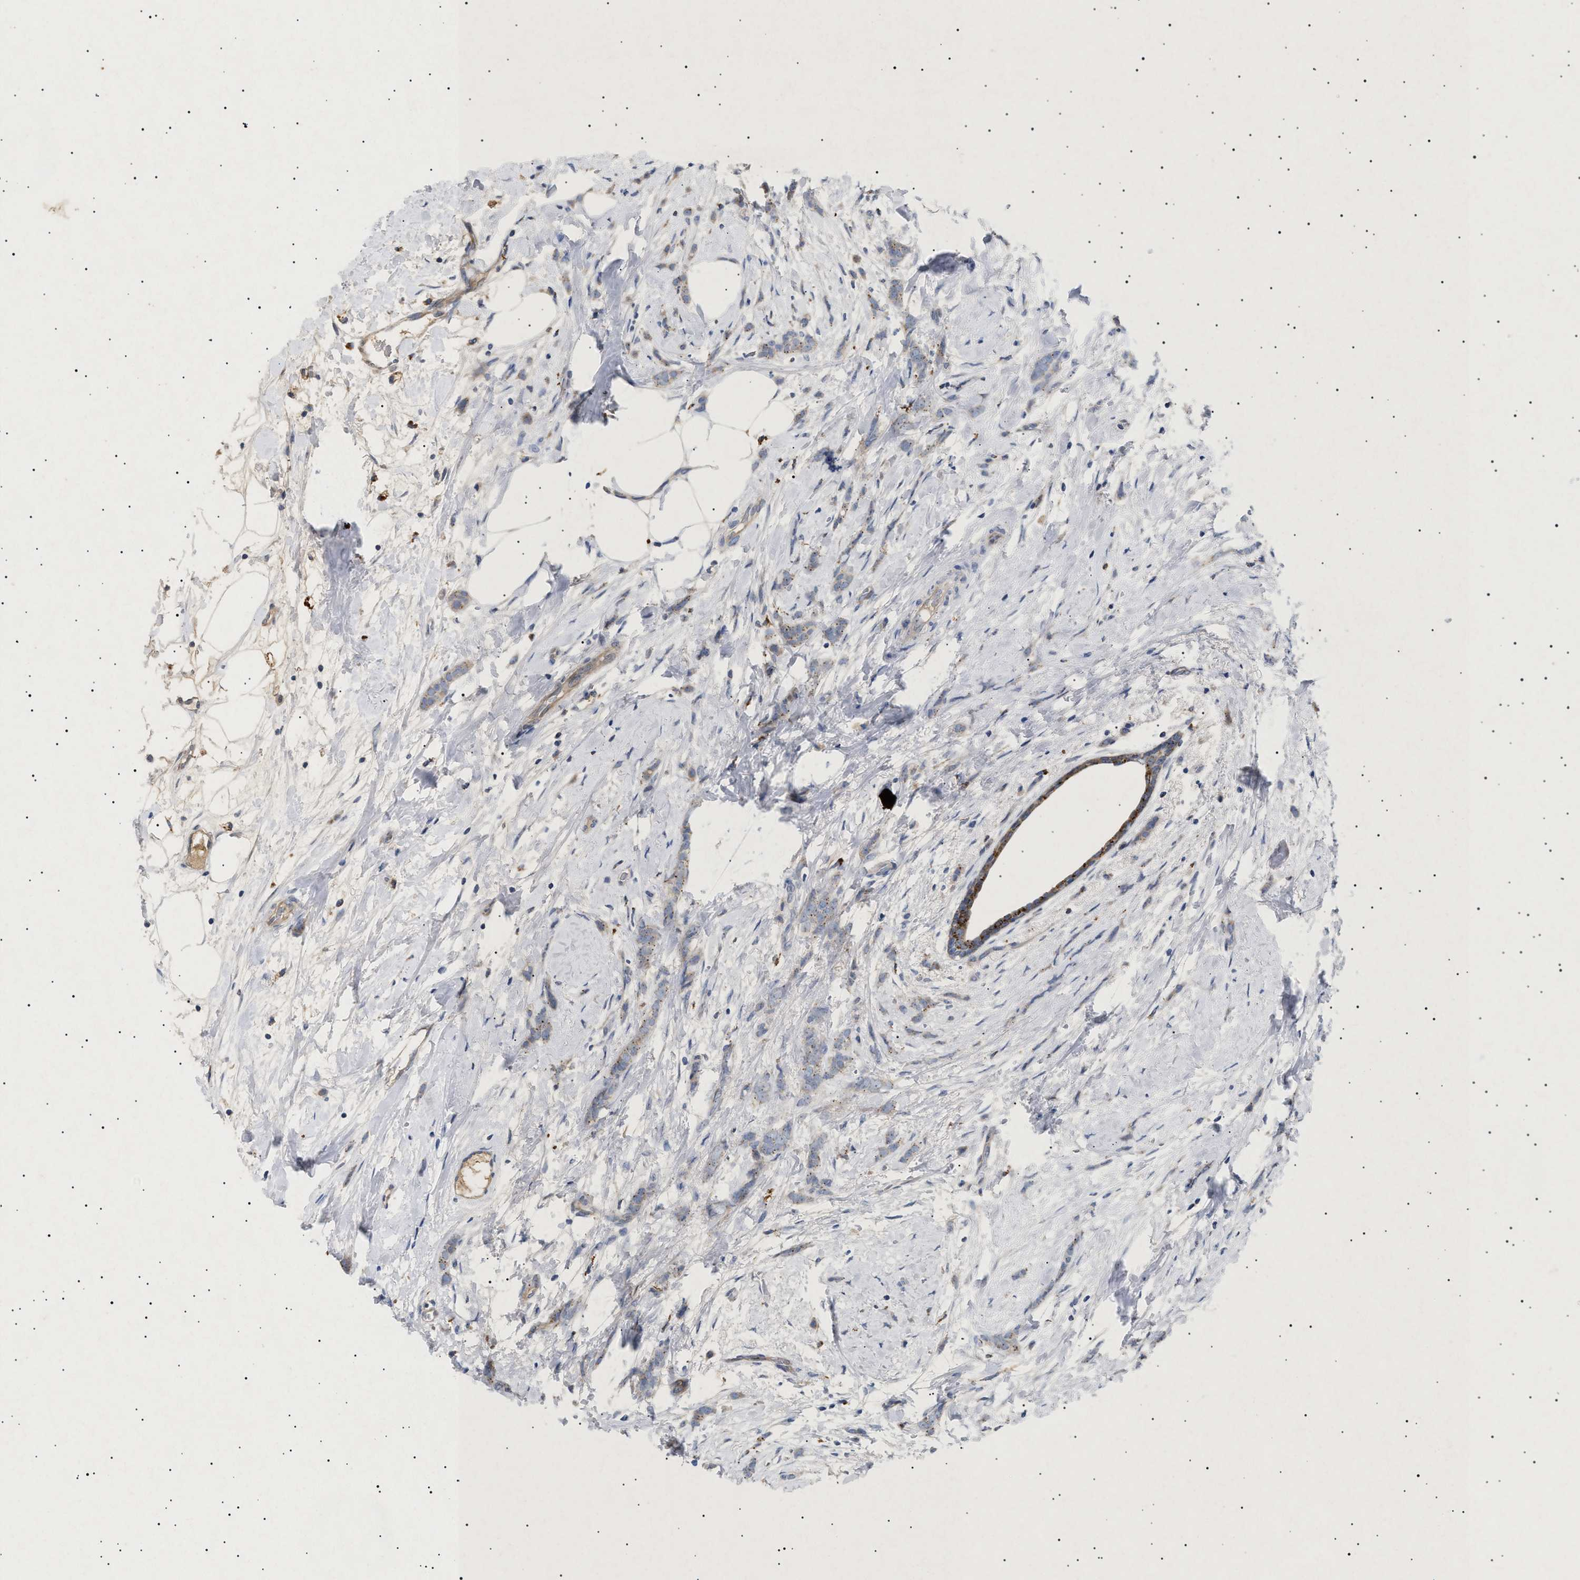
{"staining": {"intensity": "weak", "quantity": "<25%", "location": "cytoplasmic/membranous"}, "tissue": "breast cancer", "cell_type": "Tumor cells", "image_type": "cancer", "snomed": [{"axis": "morphology", "description": "Lobular carcinoma, in situ"}, {"axis": "morphology", "description": "Lobular carcinoma"}, {"axis": "topography", "description": "Breast"}], "caption": "Tumor cells show no significant expression in lobular carcinoma (breast).", "gene": "SIRT5", "patient": {"sex": "female", "age": 41}}